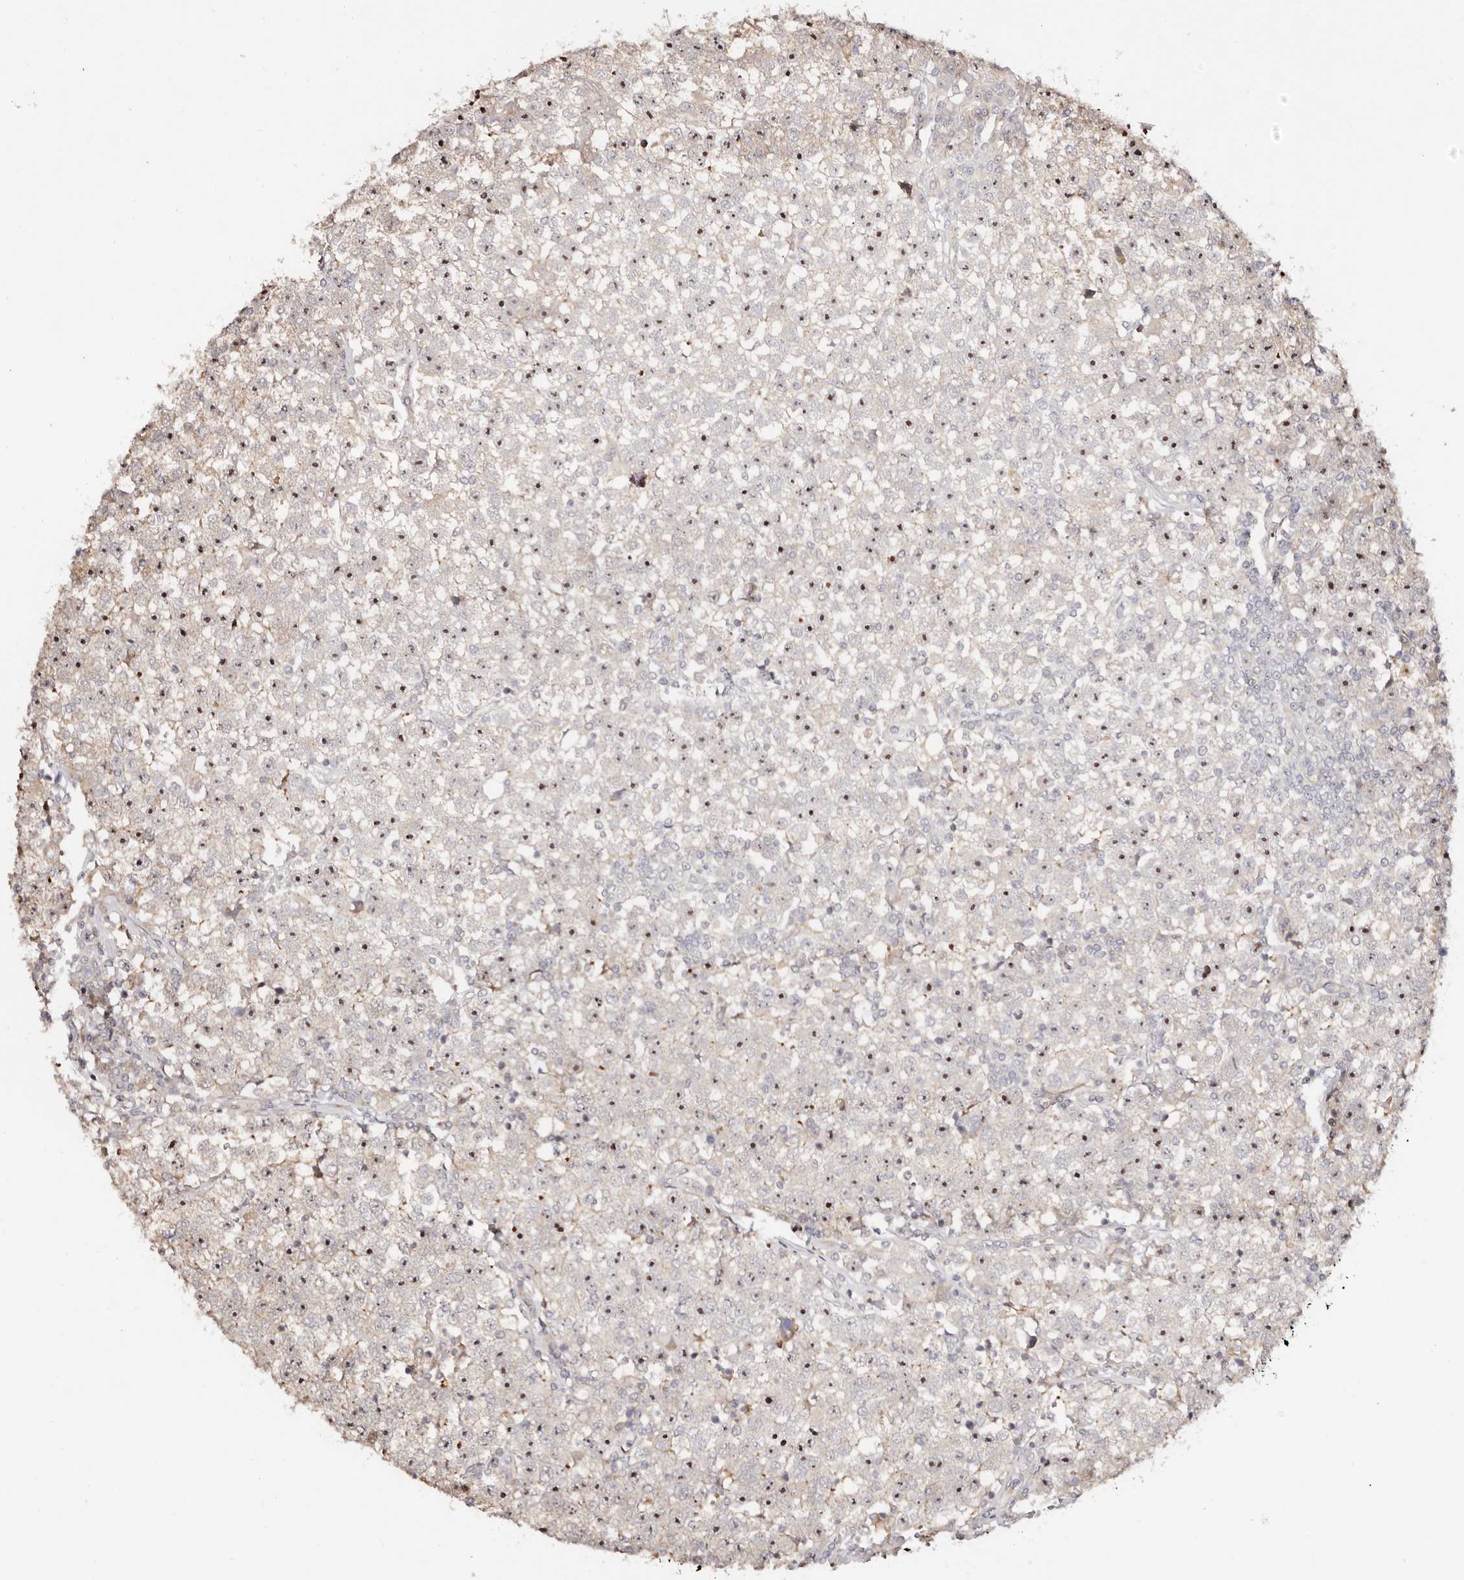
{"staining": {"intensity": "strong", "quantity": "25%-75%", "location": "nuclear"}, "tissue": "testis cancer", "cell_type": "Tumor cells", "image_type": "cancer", "snomed": [{"axis": "morphology", "description": "Seminoma, NOS"}, {"axis": "topography", "description": "Testis"}], "caption": "Protein expression analysis of testis seminoma shows strong nuclear positivity in about 25%-75% of tumor cells. (Brightfield microscopy of DAB IHC at high magnification).", "gene": "ODF2L", "patient": {"sex": "male", "age": 22}}